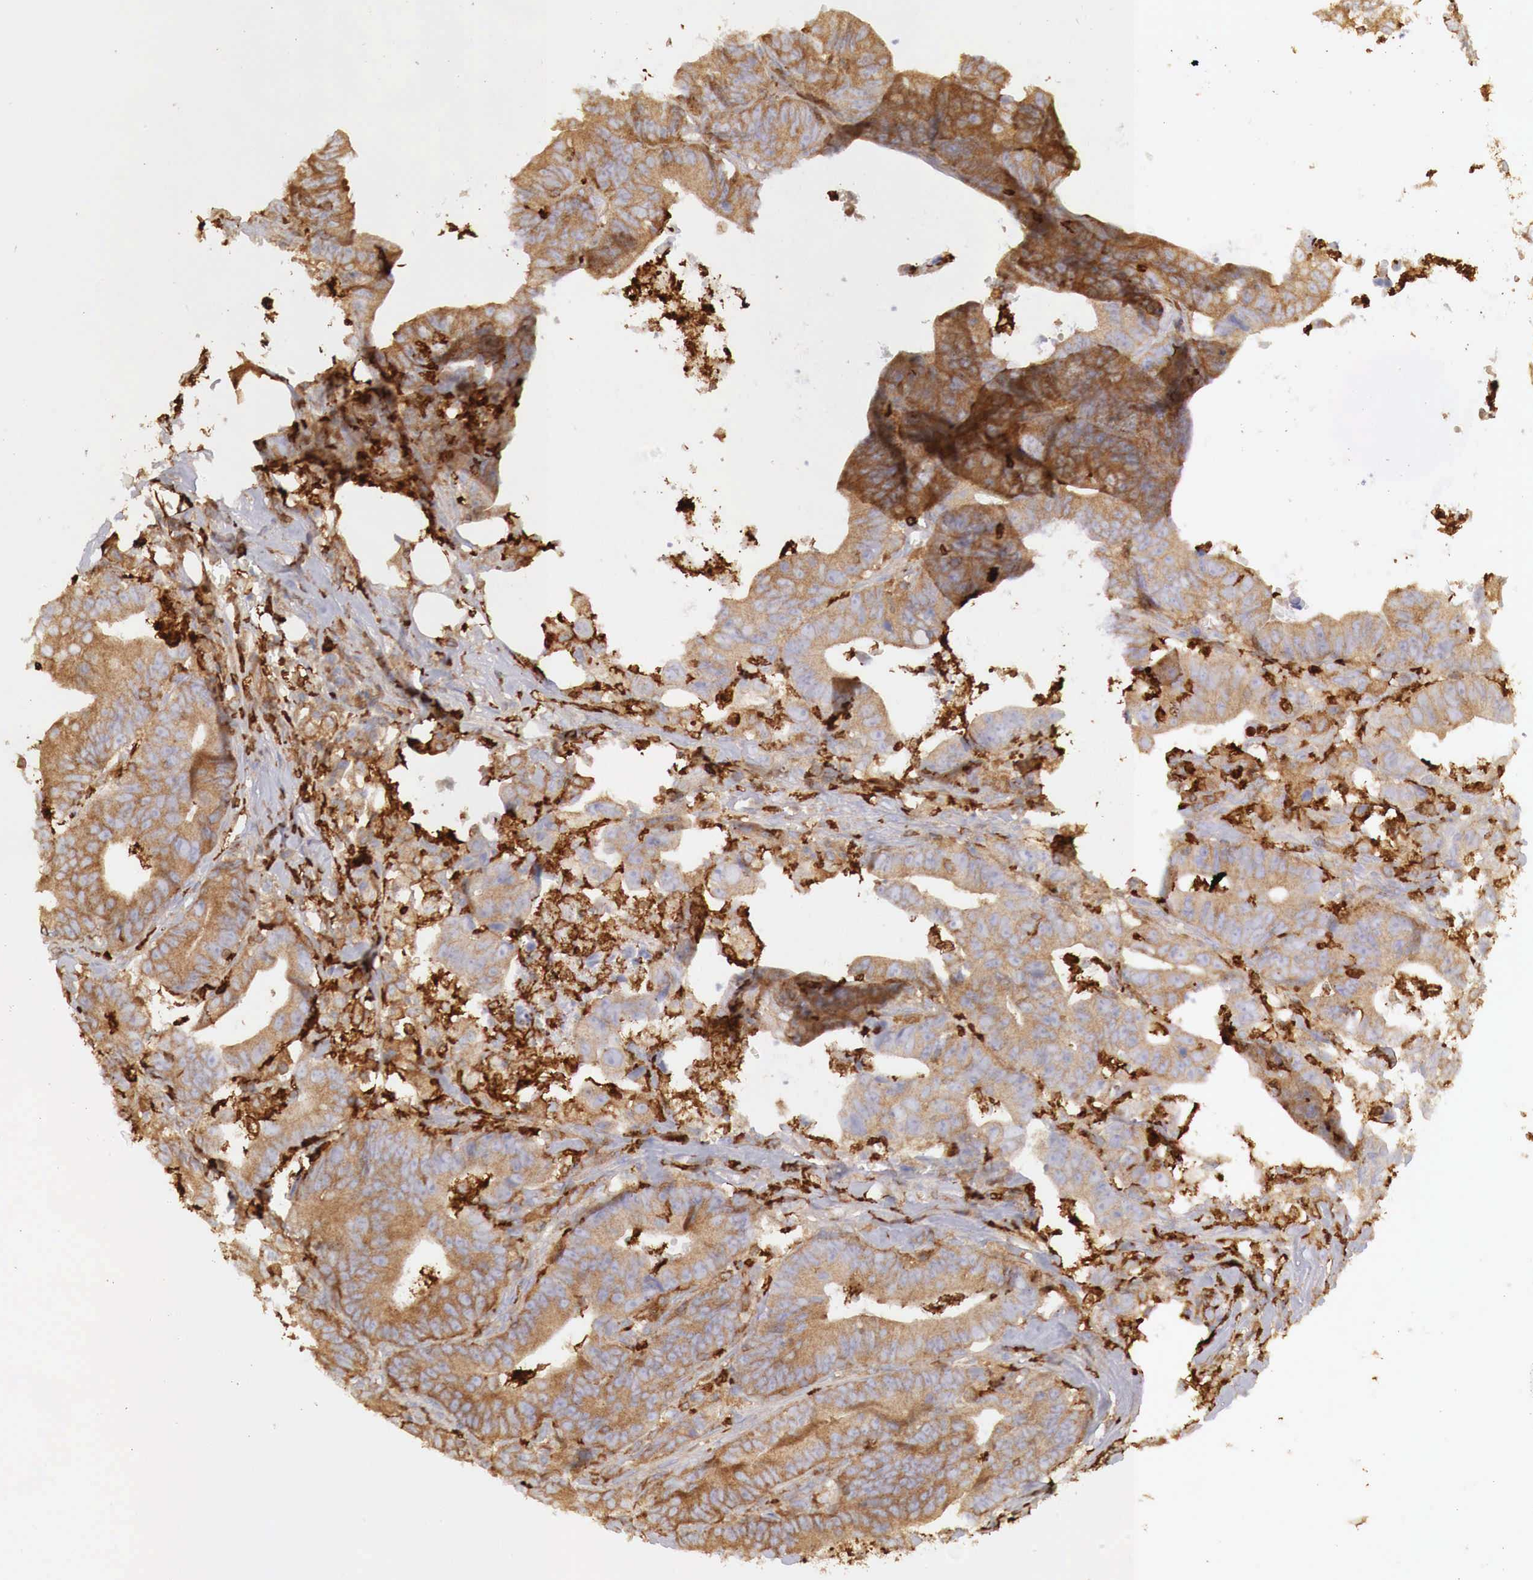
{"staining": {"intensity": "moderate", "quantity": ">75%", "location": "cytoplasmic/membranous"}, "tissue": "colorectal cancer", "cell_type": "Tumor cells", "image_type": "cancer", "snomed": [{"axis": "morphology", "description": "Adenocarcinoma, NOS"}, {"axis": "topography", "description": "Colon"}], "caption": "Tumor cells display moderate cytoplasmic/membranous expression in approximately >75% of cells in colorectal cancer.", "gene": "G6PD", "patient": {"sex": "female", "age": 76}}